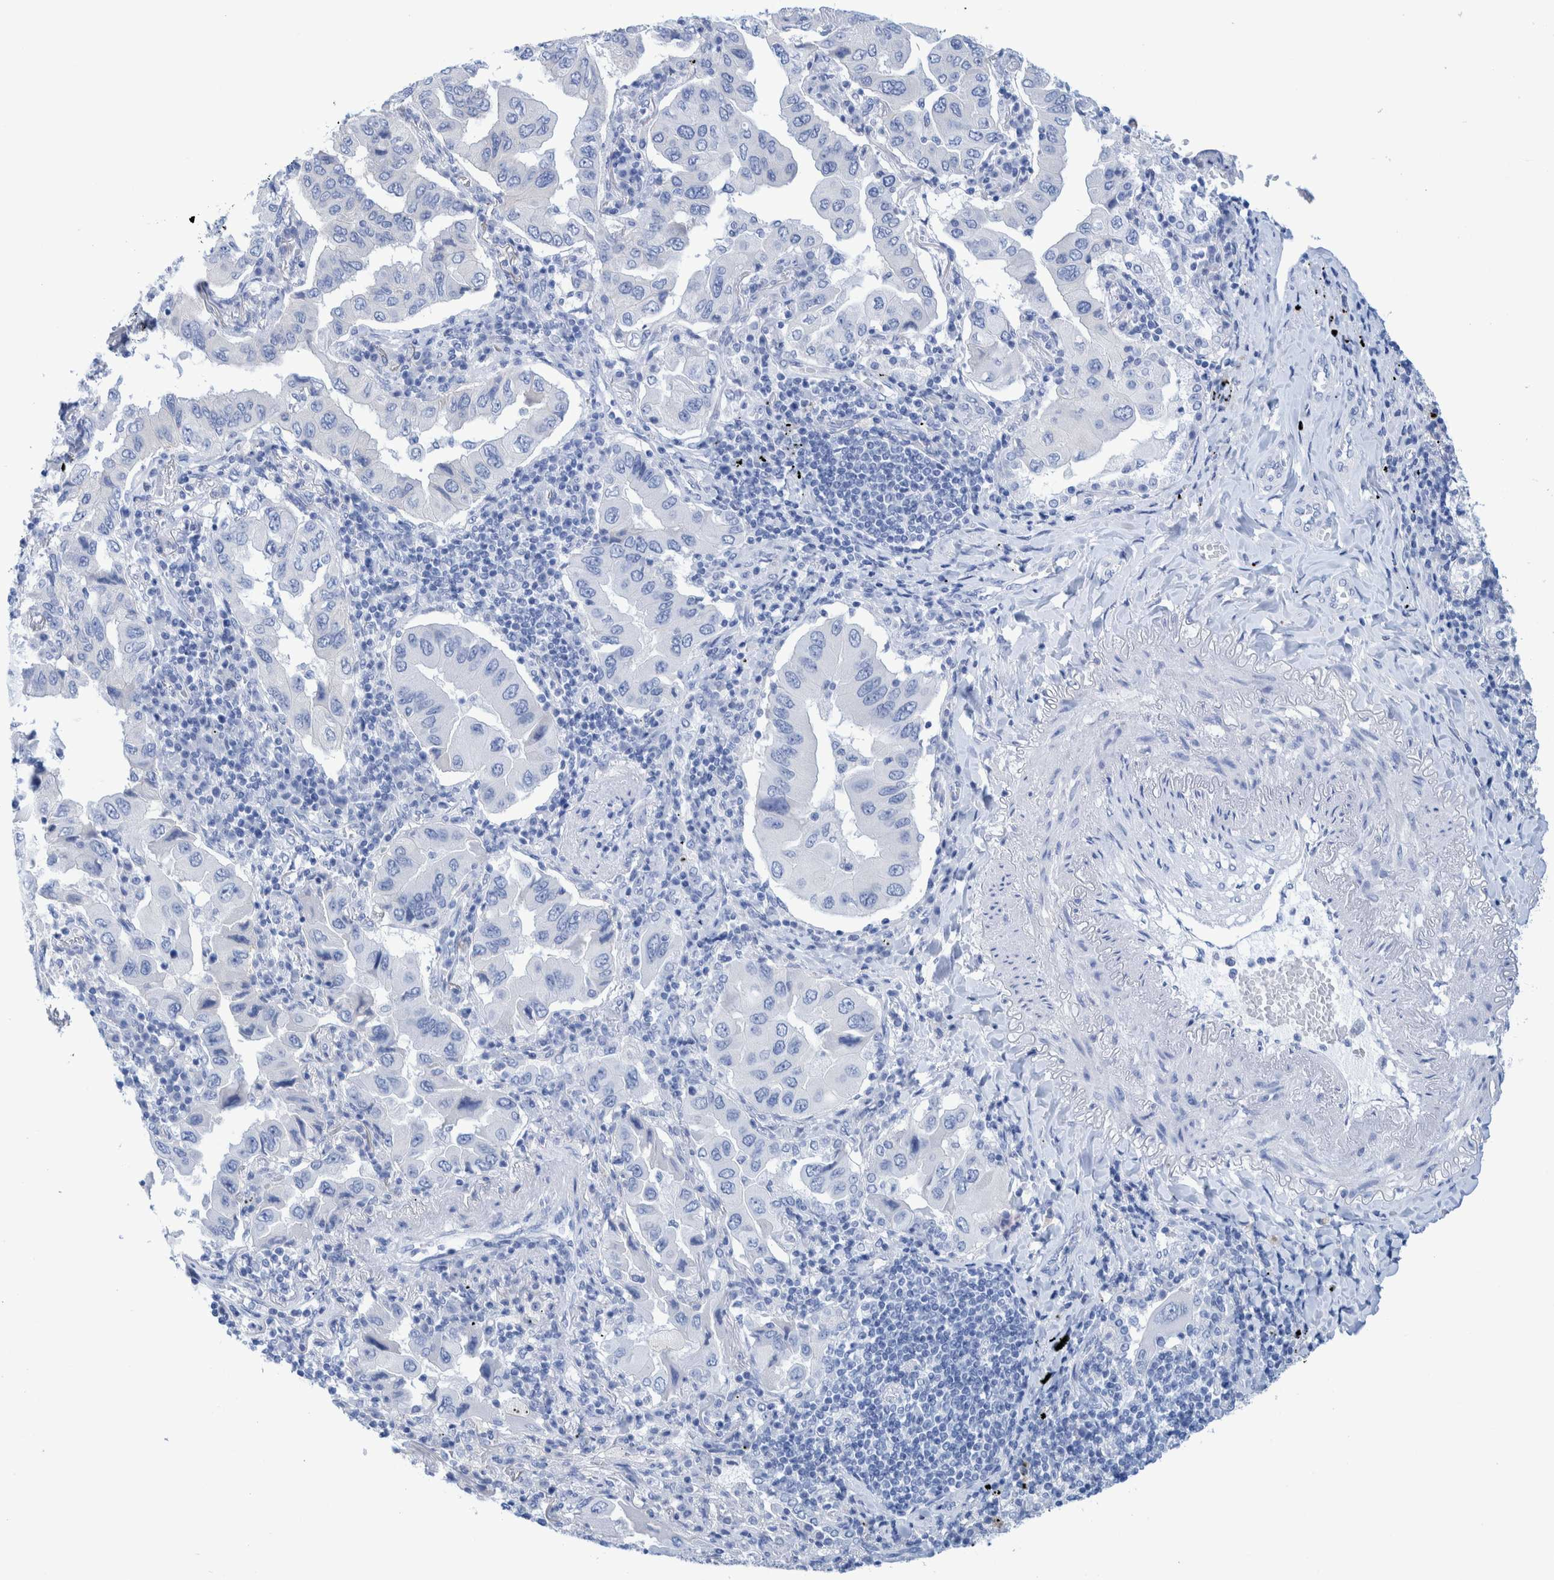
{"staining": {"intensity": "negative", "quantity": "none", "location": "none"}, "tissue": "lung cancer", "cell_type": "Tumor cells", "image_type": "cancer", "snomed": [{"axis": "morphology", "description": "Adenocarcinoma, NOS"}, {"axis": "topography", "description": "Lung"}], "caption": "High magnification brightfield microscopy of adenocarcinoma (lung) stained with DAB (brown) and counterstained with hematoxylin (blue): tumor cells show no significant staining.", "gene": "PERP", "patient": {"sex": "female", "age": 65}}